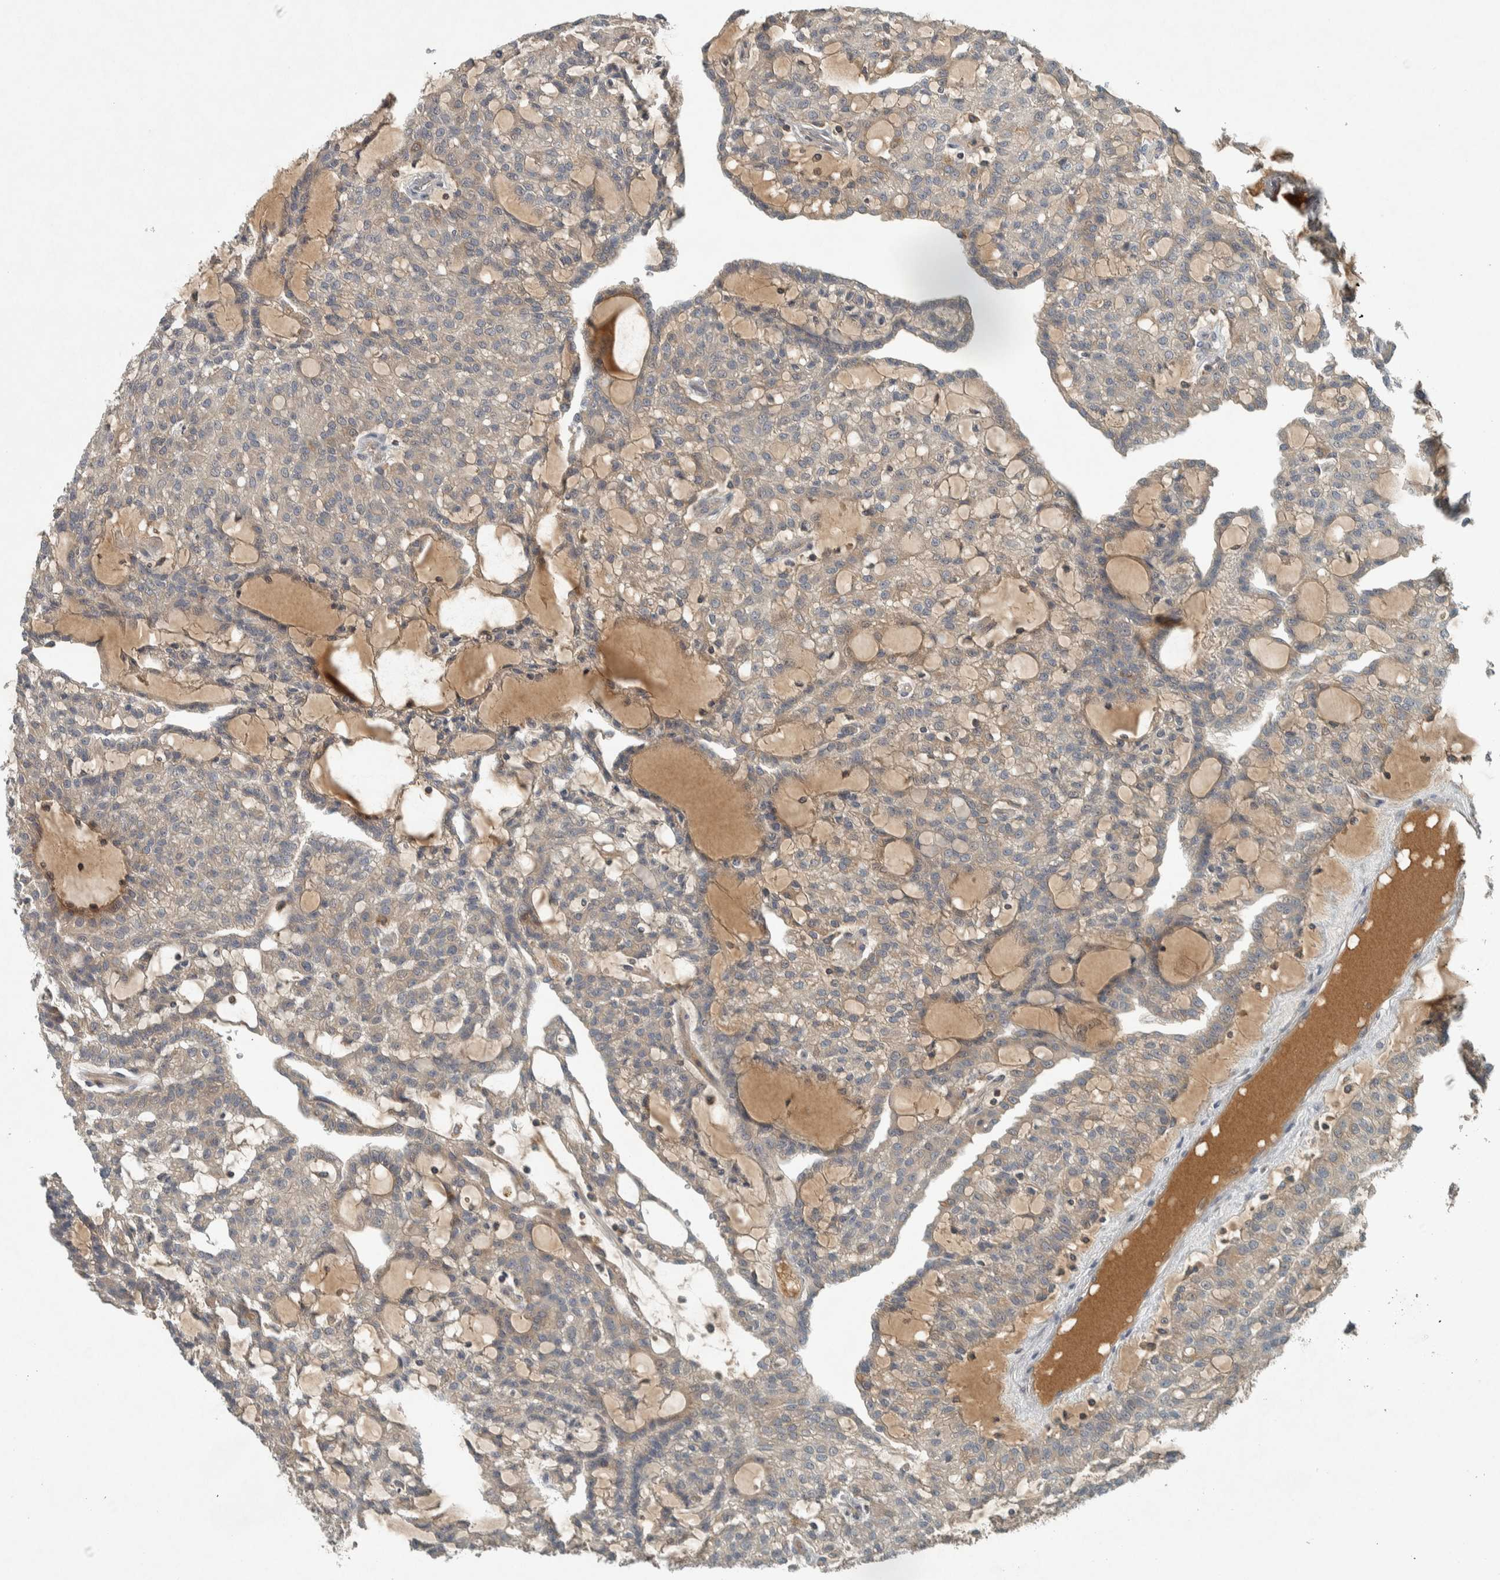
{"staining": {"intensity": "weak", "quantity": ">75%", "location": "cytoplasmic/membranous"}, "tissue": "renal cancer", "cell_type": "Tumor cells", "image_type": "cancer", "snomed": [{"axis": "morphology", "description": "Adenocarcinoma, NOS"}, {"axis": "topography", "description": "Kidney"}], "caption": "Immunohistochemistry staining of adenocarcinoma (renal), which exhibits low levels of weak cytoplasmic/membranous staining in about >75% of tumor cells indicating weak cytoplasmic/membranous protein expression. The staining was performed using DAB (3,3'-diaminobenzidine) (brown) for protein detection and nuclei were counterstained in hematoxylin (blue).", "gene": "CLCN2", "patient": {"sex": "male", "age": 63}}